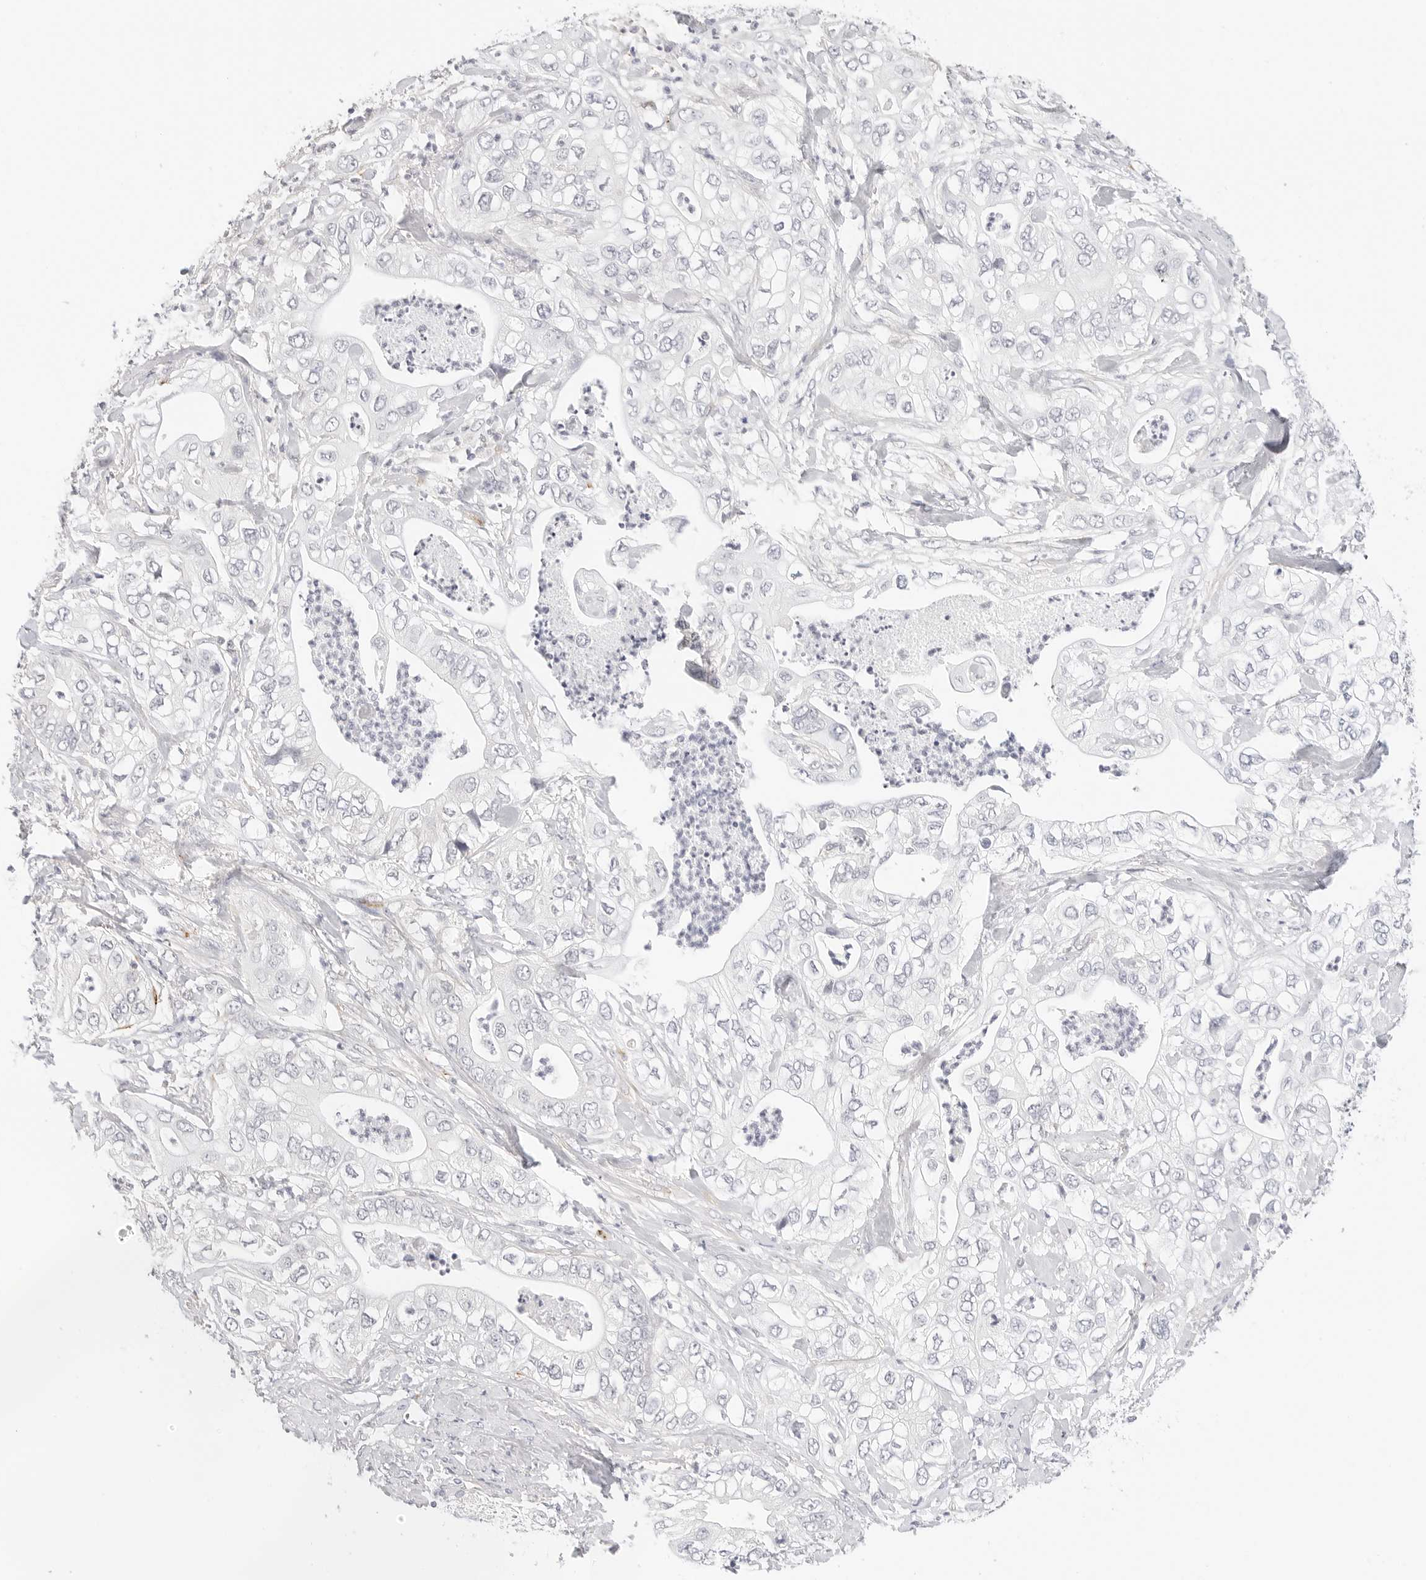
{"staining": {"intensity": "negative", "quantity": "none", "location": "none"}, "tissue": "pancreatic cancer", "cell_type": "Tumor cells", "image_type": "cancer", "snomed": [{"axis": "morphology", "description": "Adenocarcinoma, NOS"}, {"axis": "topography", "description": "Pancreas"}], "caption": "Tumor cells are negative for brown protein staining in pancreatic adenocarcinoma.", "gene": "PCDH19", "patient": {"sex": "female", "age": 78}}